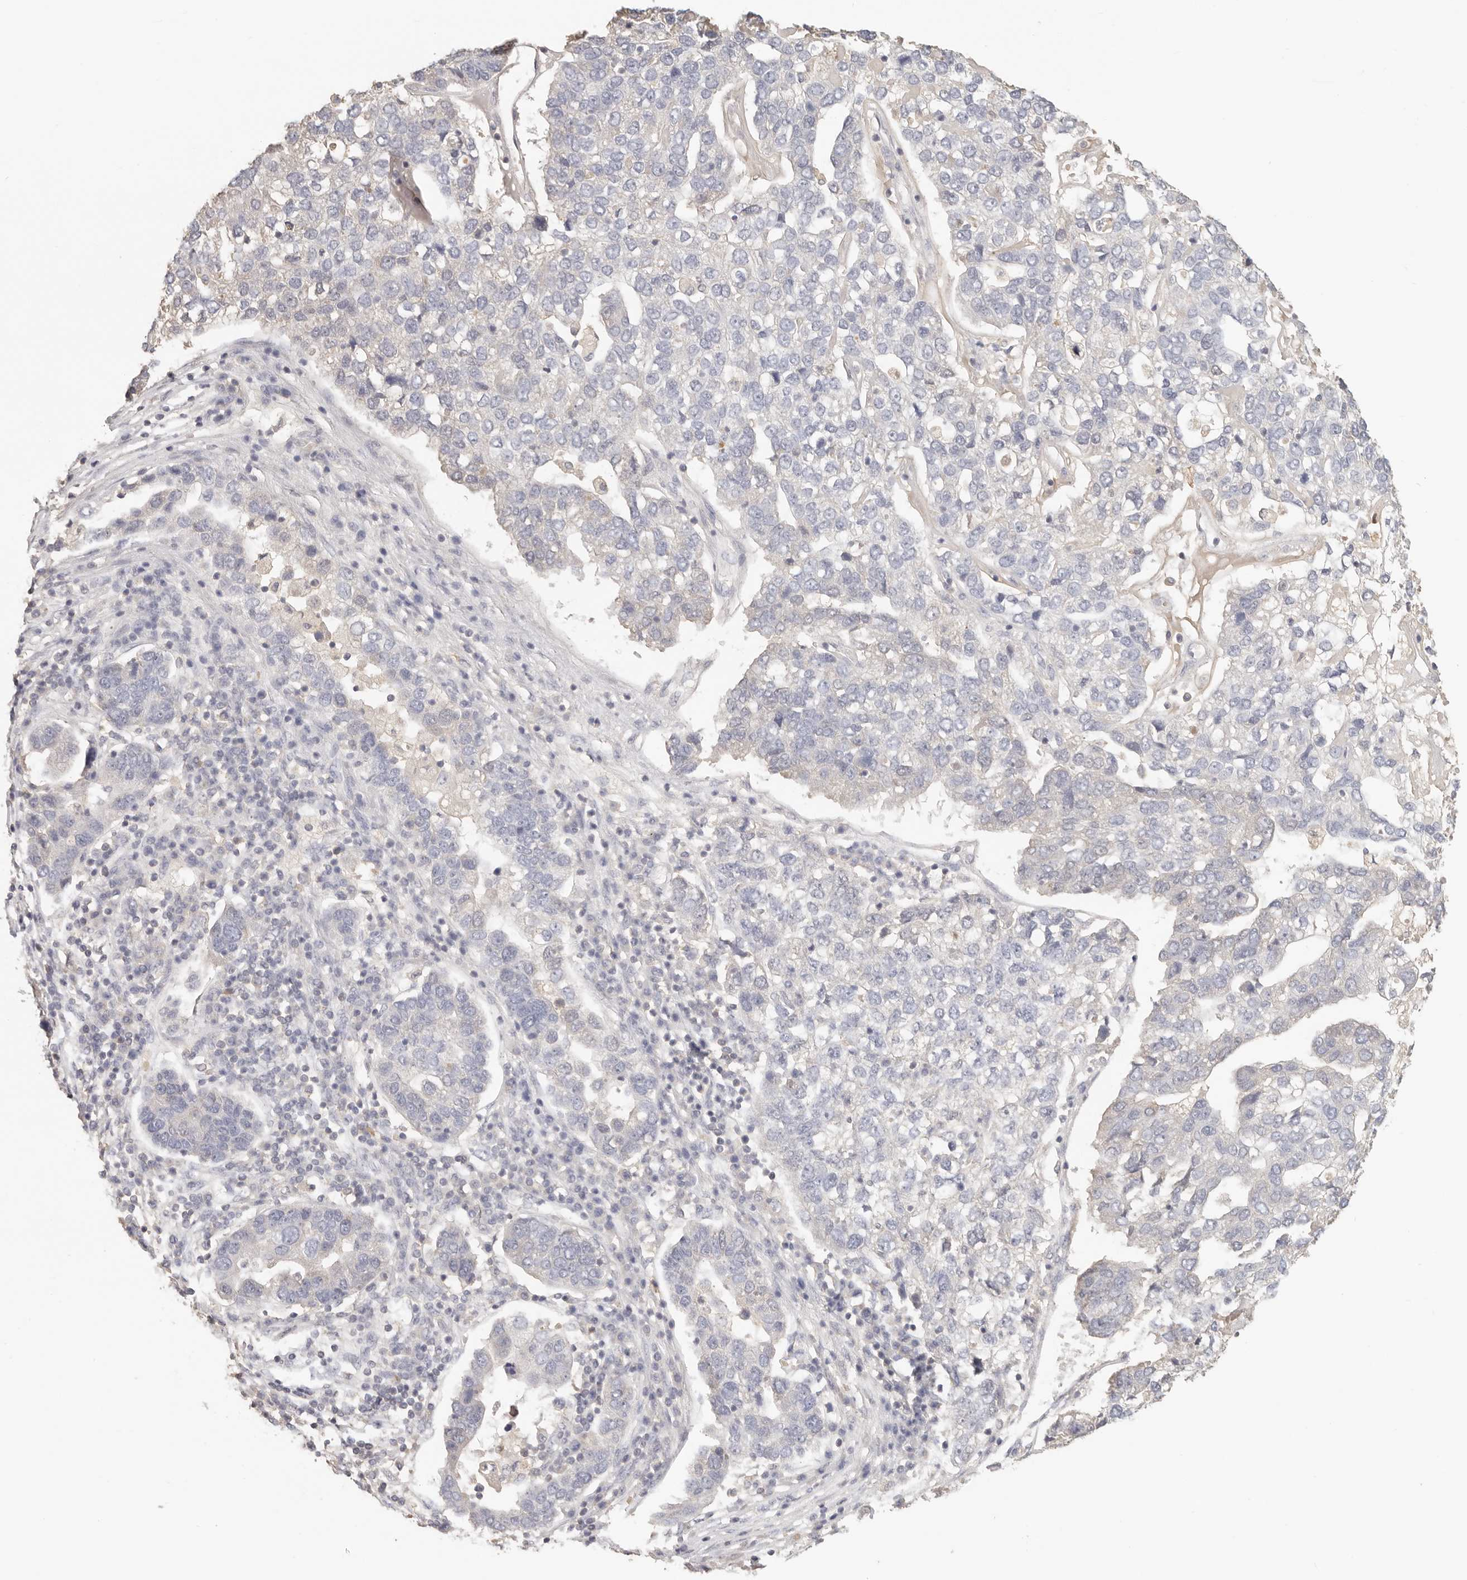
{"staining": {"intensity": "negative", "quantity": "none", "location": "none"}, "tissue": "pancreatic cancer", "cell_type": "Tumor cells", "image_type": "cancer", "snomed": [{"axis": "morphology", "description": "Adenocarcinoma, NOS"}, {"axis": "topography", "description": "Pancreas"}], "caption": "A photomicrograph of pancreatic cancer stained for a protein demonstrates no brown staining in tumor cells.", "gene": "CSK", "patient": {"sex": "female", "age": 61}}